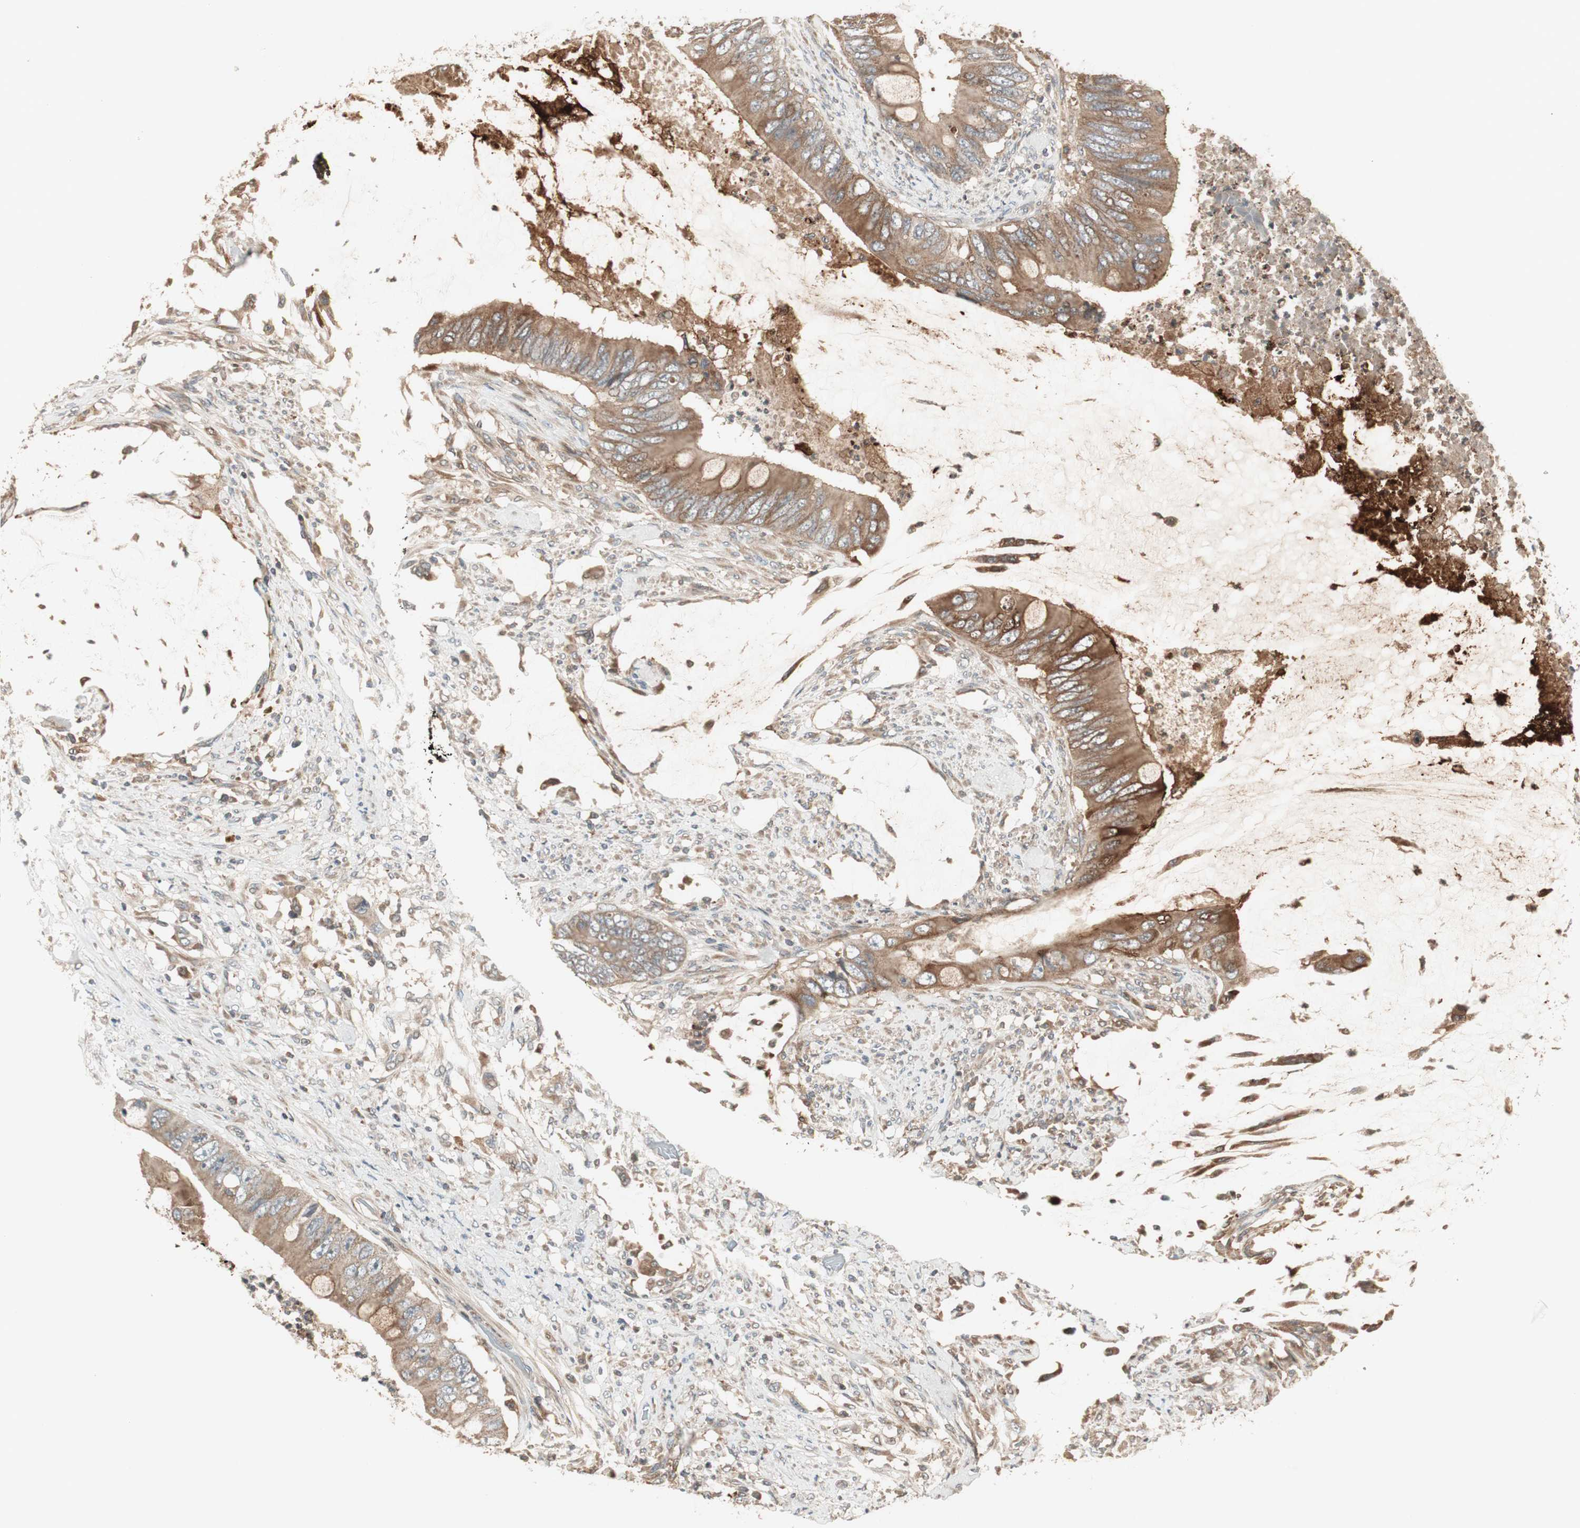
{"staining": {"intensity": "strong", "quantity": ">75%", "location": "cytoplasmic/membranous"}, "tissue": "colorectal cancer", "cell_type": "Tumor cells", "image_type": "cancer", "snomed": [{"axis": "morphology", "description": "Adenocarcinoma, NOS"}, {"axis": "topography", "description": "Rectum"}], "caption": "High-magnification brightfield microscopy of colorectal cancer (adenocarcinoma) stained with DAB (3,3'-diaminobenzidine) (brown) and counterstained with hematoxylin (blue). tumor cells exhibit strong cytoplasmic/membranous staining is present in about>75% of cells. The staining was performed using DAB, with brown indicating positive protein expression. Nuclei are stained blue with hematoxylin.", "gene": "SFRP1", "patient": {"sex": "female", "age": 77}}